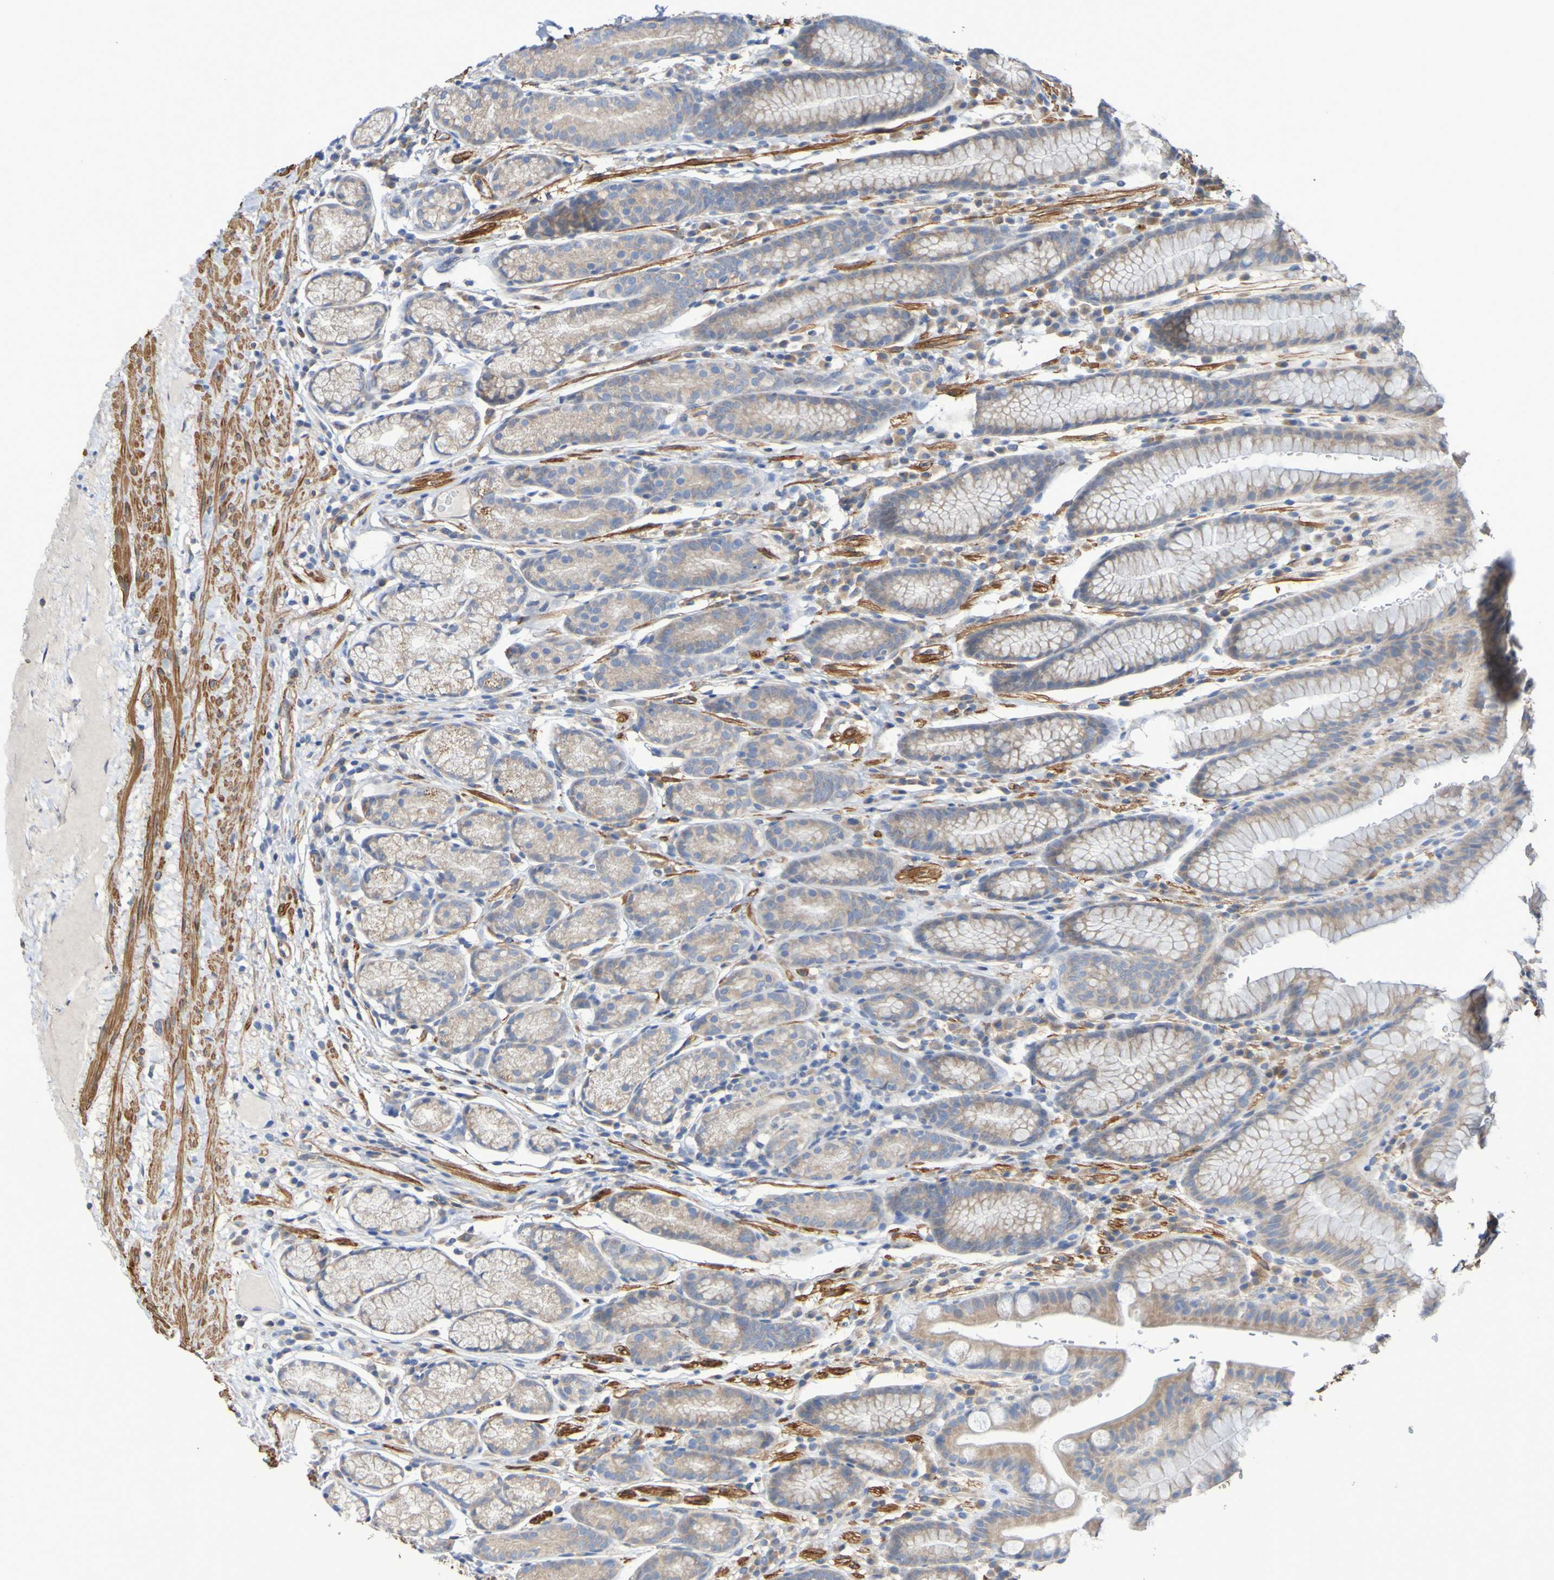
{"staining": {"intensity": "moderate", "quantity": "25%-75%", "location": "cytoplasmic/membranous"}, "tissue": "stomach", "cell_type": "Glandular cells", "image_type": "normal", "snomed": [{"axis": "morphology", "description": "Normal tissue, NOS"}, {"axis": "topography", "description": "Stomach, lower"}], "caption": "Immunohistochemical staining of normal stomach reveals 25%-75% levels of moderate cytoplasmic/membranous protein expression in approximately 25%-75% of glandular cells. (Stains: DAB in brown, nuclei in blue, Microscopy: brightfield microscopy at high magnification).", "gene": "SRPRB", "patient": {"sex": "male", "age": 52}}